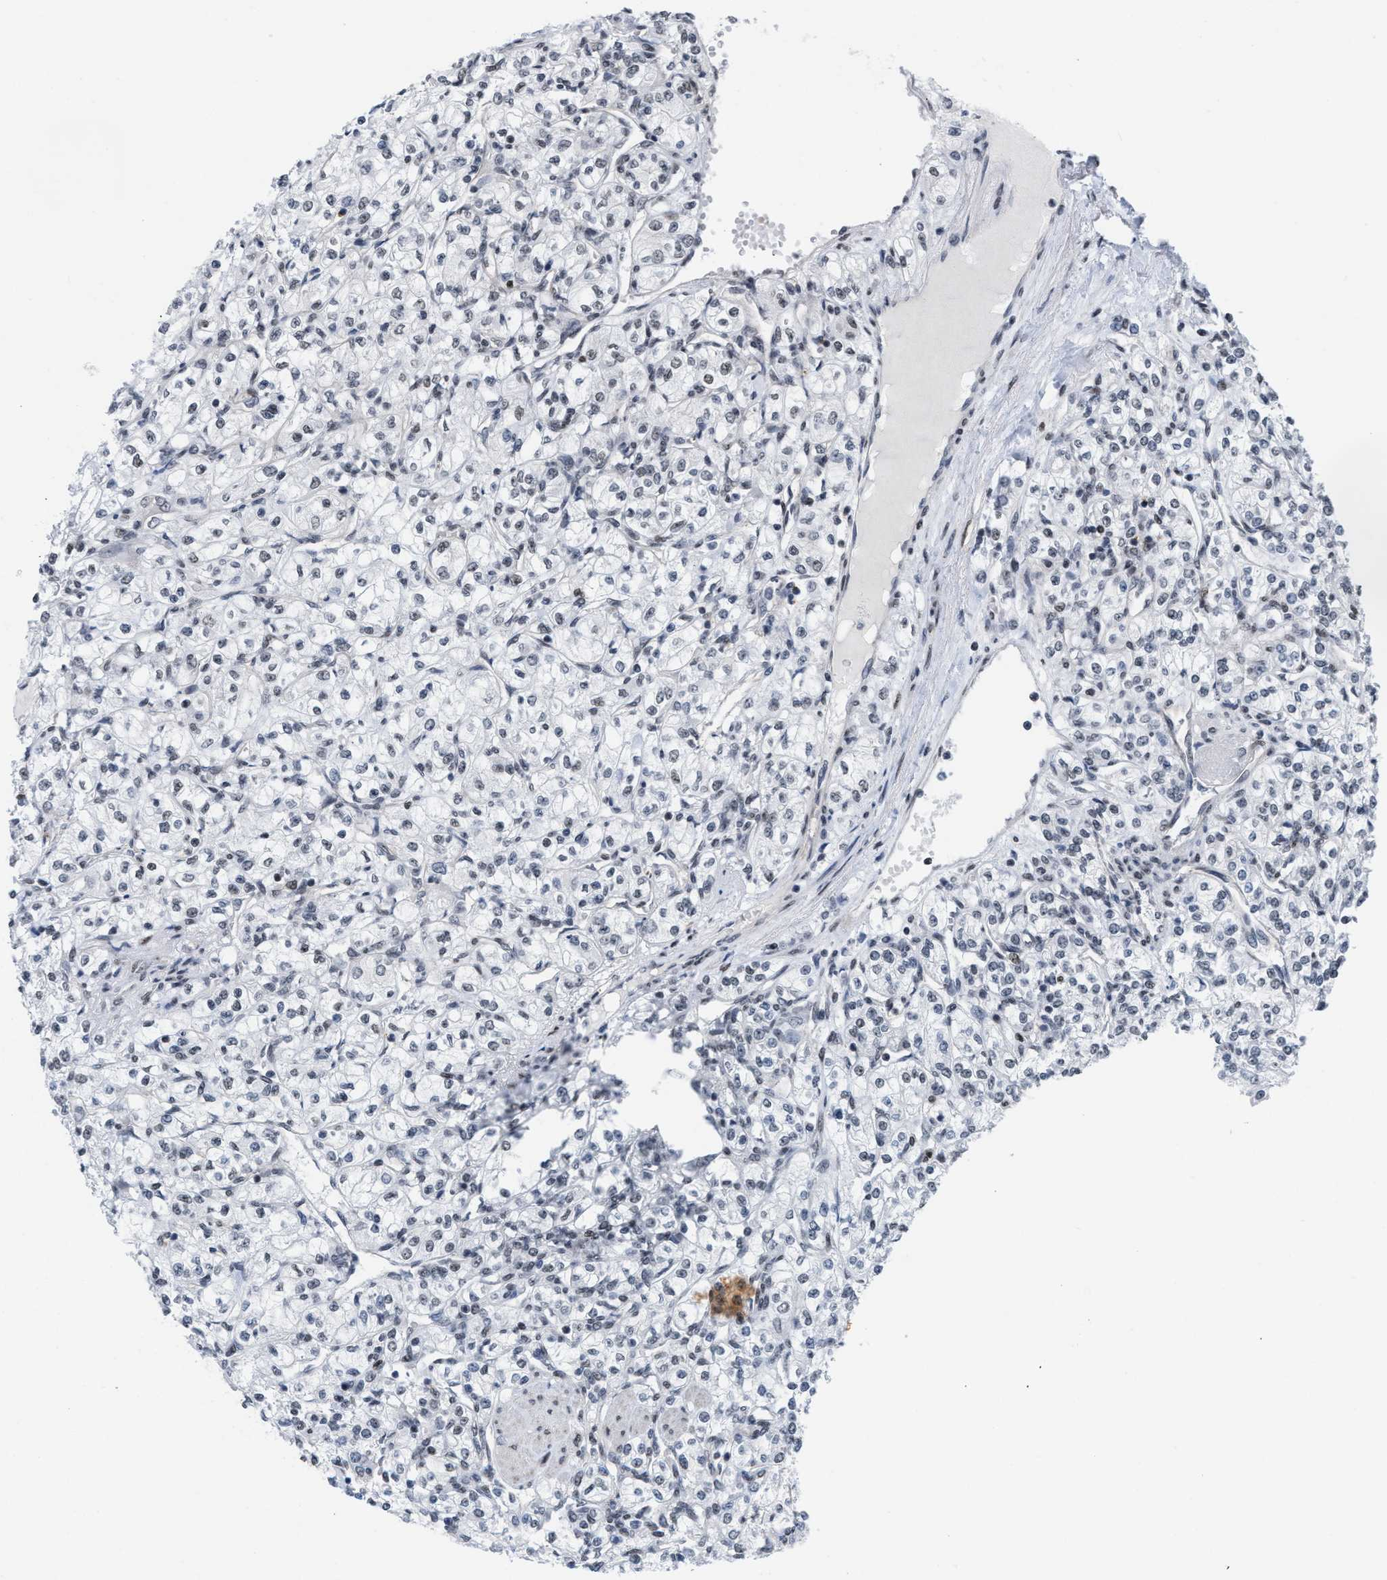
{"staining": {"intensity": "weak", "quantity": "<25%", "location": "nuclear"}, "tissue": "renal cancer", "cell_type": "Tumor cells", "image_type": "cancer", "snomed": [{"axis": "morphology", "description": "Adenocarcinoma, NOS"}, {"axis": "topography", "description": "Kidney"}], "caption": "DAB immunohistochemical staining of adenocarcinoma (renal) displays no significant expression in tumor cells.", "gene": "MIER1", "patient": {"sex": "male", "age": 77}}